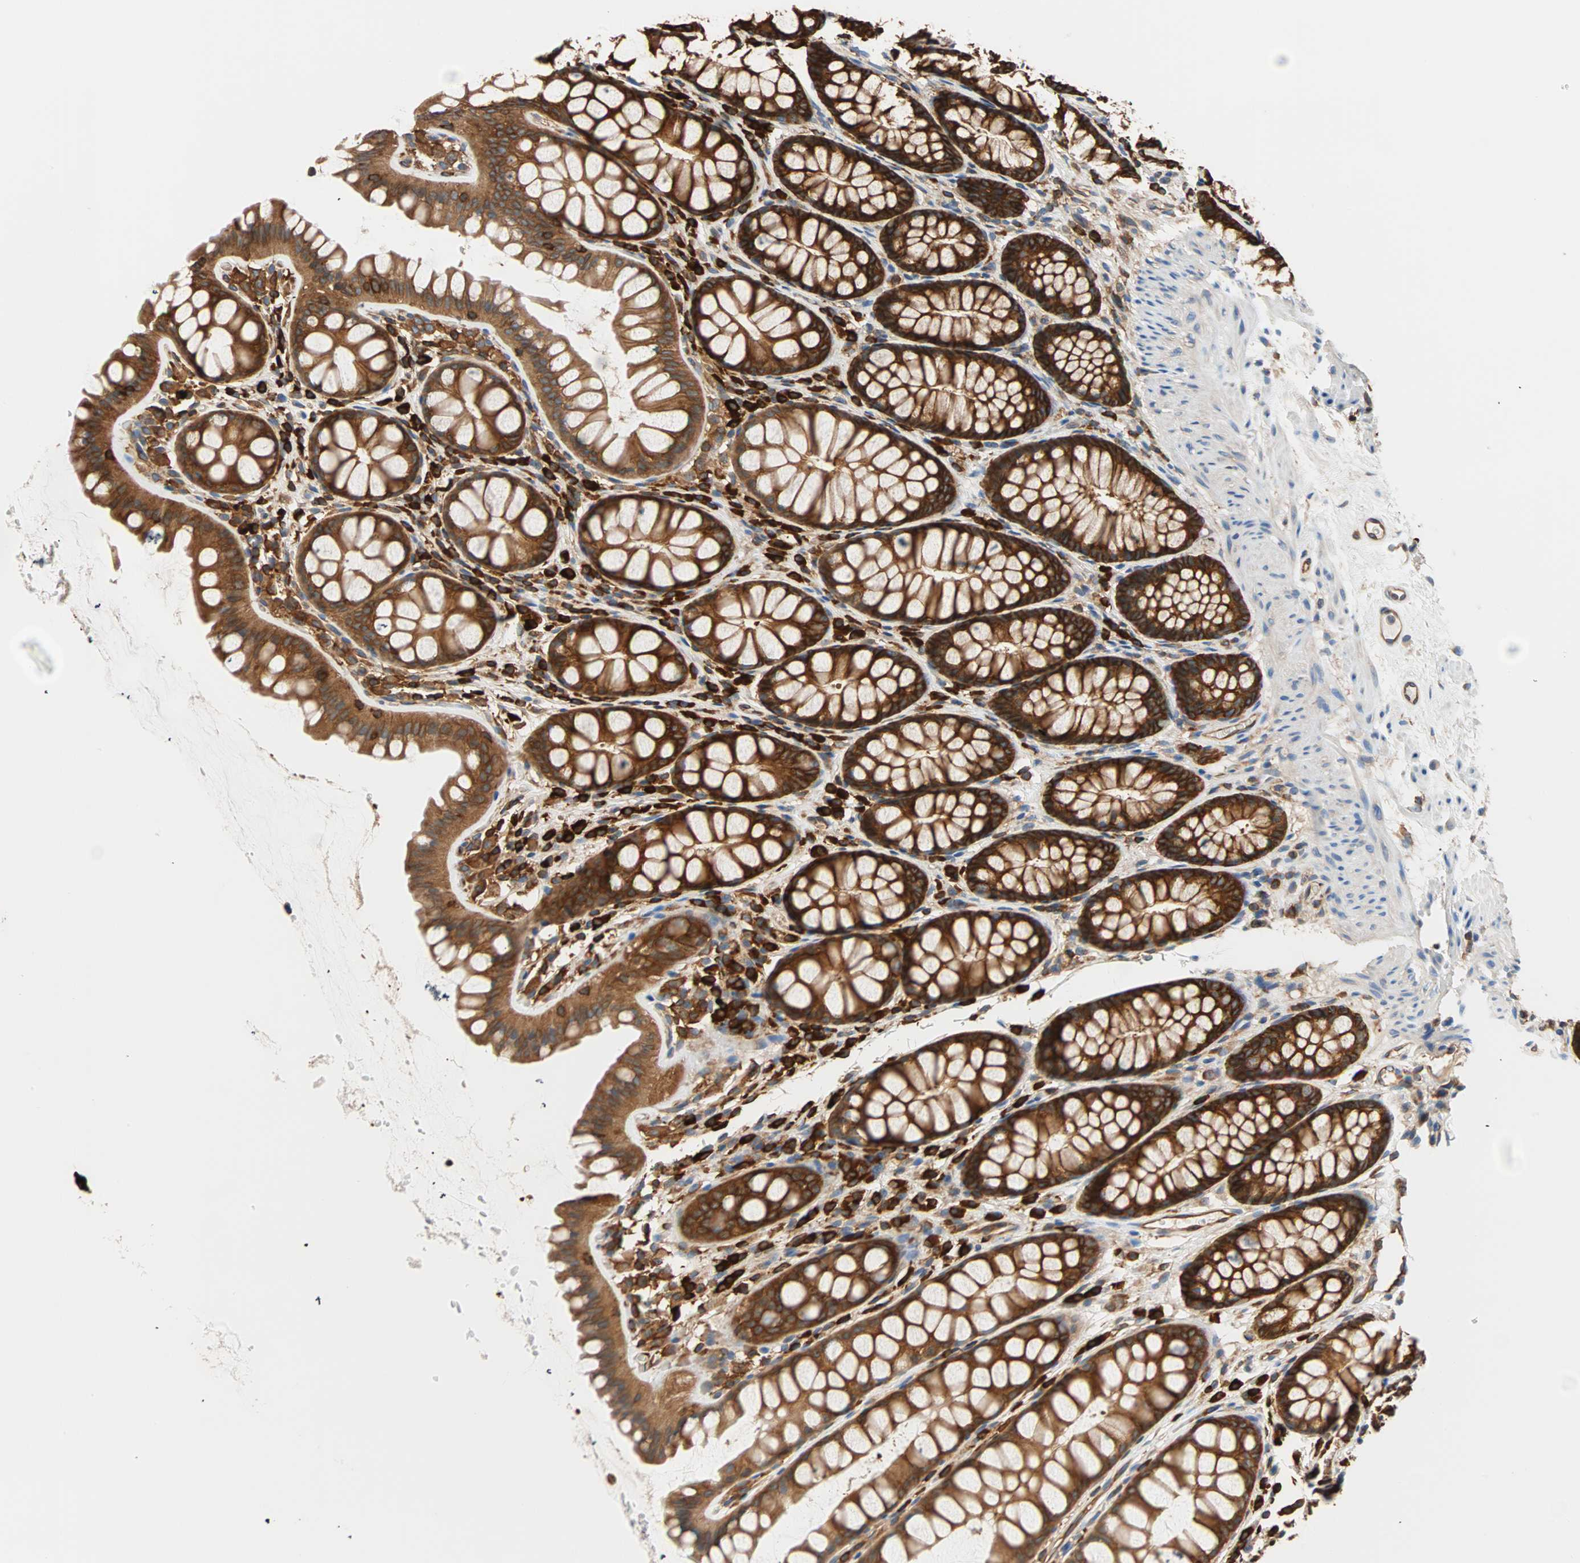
{"staining": {"intensity": "strong", "quantity": ">75%", "location": "cytoplasmic/membranous"}, "tissue": "colon", "cell_type": "Endothelial cells", "image_type": "normal", "snomed": [{"axis": "morphology", "description": "Normal tissue, NOS"}, {"axis": "topography", "description": "Colon"}], "caption": "Endothelial cells display high levels of strong cytoplasmic/membranous positivity in about >75% of cells in normal human colon. Ihc stains the protein of interest in brown and the nuclei are stained blue.", "gene": "EEF2", "patient": {"sex": "female", "age": 55}}